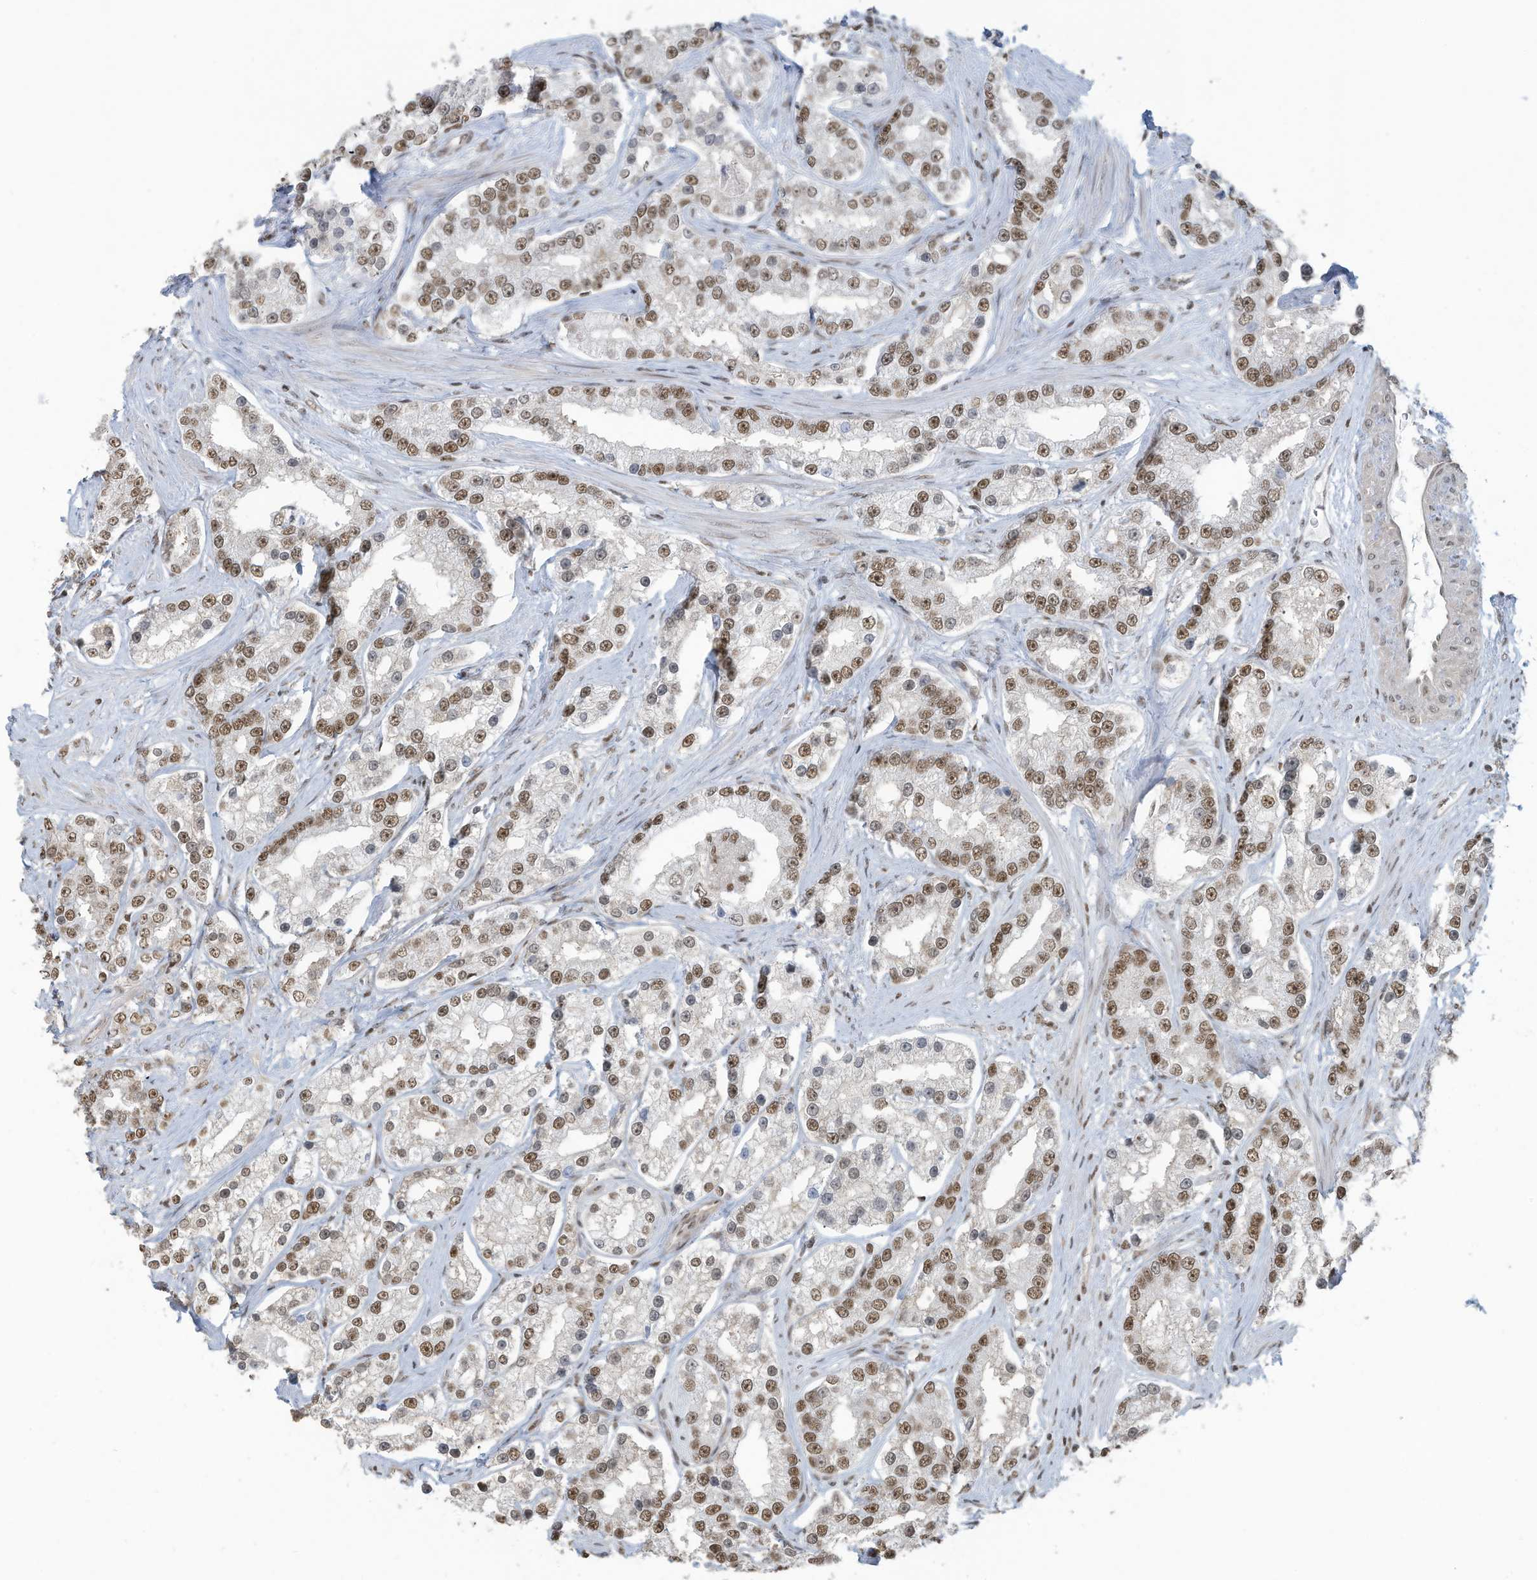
{"staining": {"intensity": "moderate", "quantity": ">75%", "location": "nuclear"}, "tissue": "prostate cancer", "cell_type": "Tumor cells", "image_type": "cancer", "snomed": [{"axis": "morphology", "description": "Normal tissue, NOS"}, {"axis": "morphology", "description": "Adenocarcinoma, High grade"}, {"axis": "topography", "description": "Prostate"}], "caption": "This is an image of IHC staining of prostate cancer (adenocarcinoma (high-grade)), which shows moderate positivity in the nuclear of tumor cells.", "gene": "DBR1", "patient": {"sex": "male", "age": 83}}